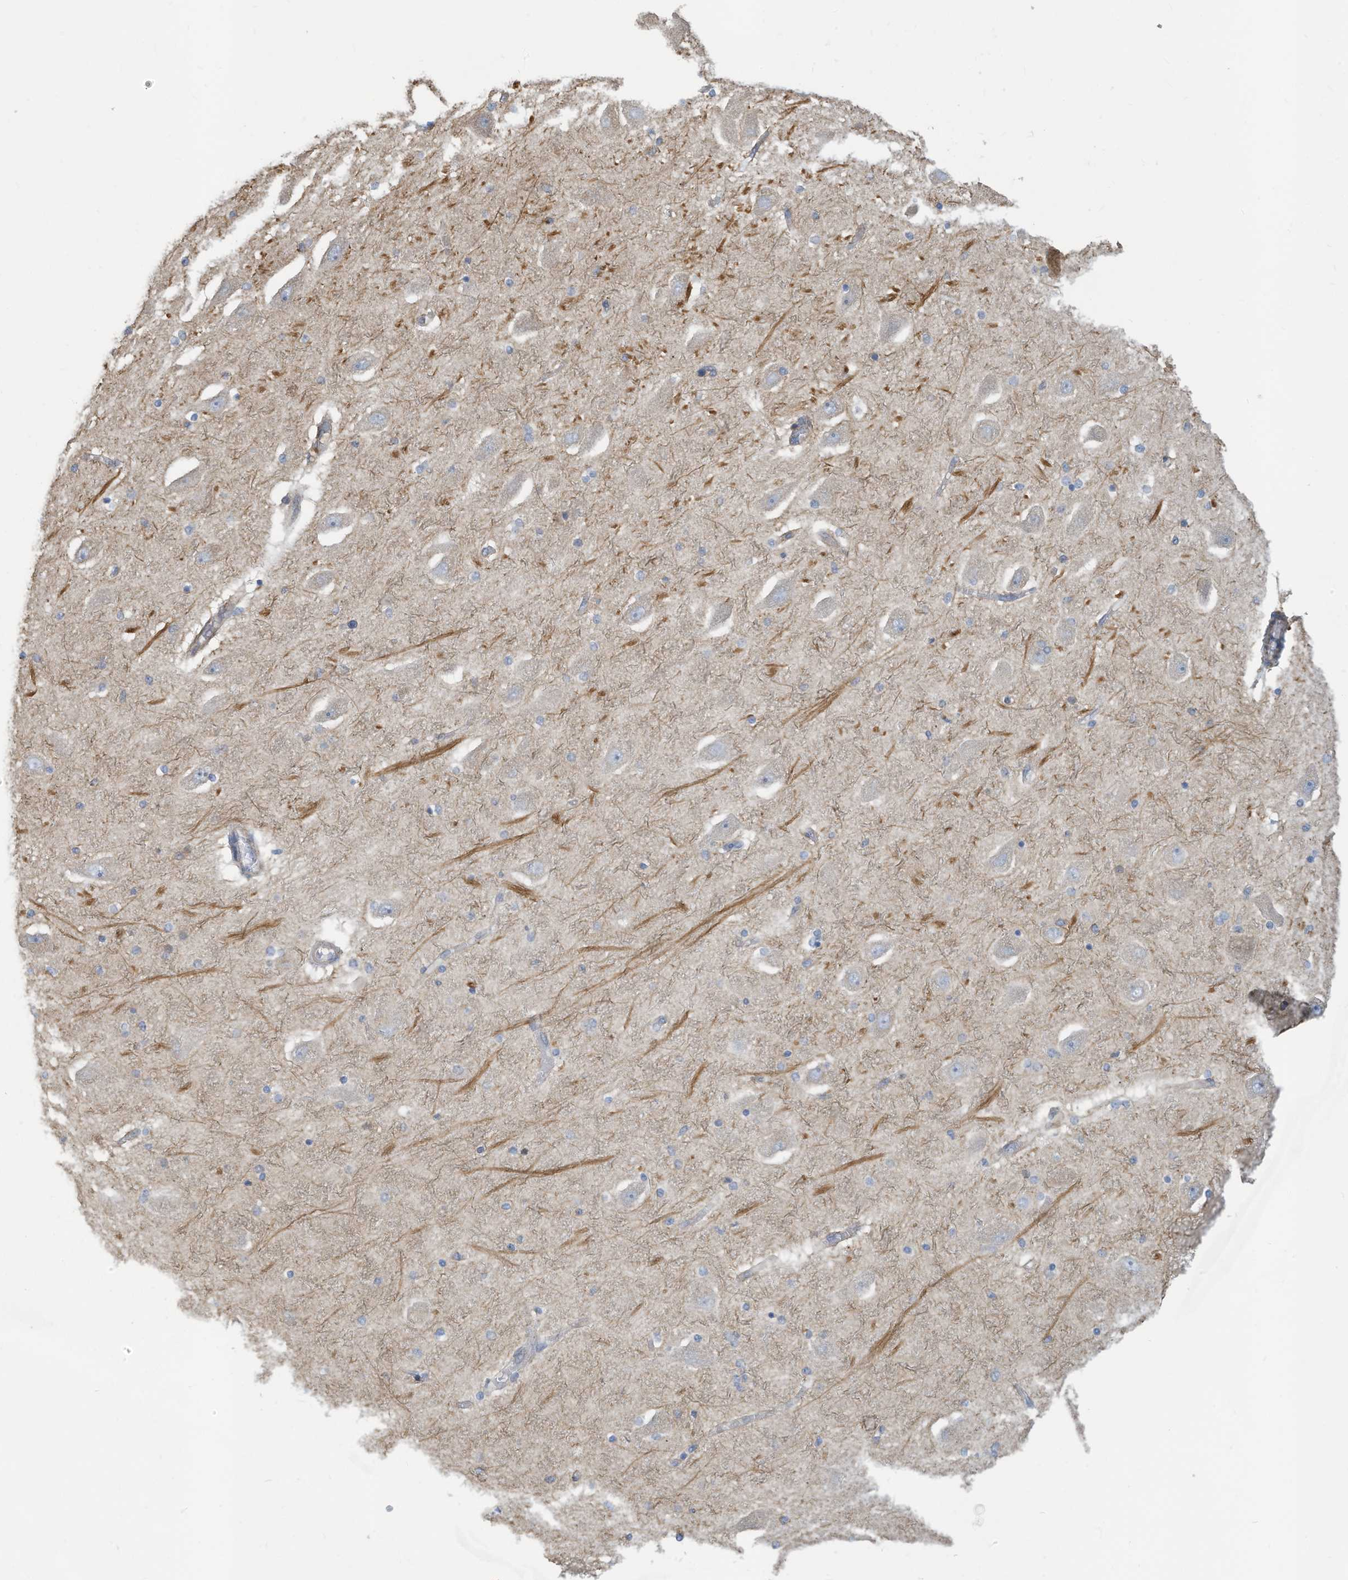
{"staining": {"intensity": "negative", "quantity": "none", "location": "none"}, "tissue": "hippocampus", "cell_type": "Glial cells", "image_type": "normal", "snomed": [{"axis": "morphology", "description": "Normal tissue, NOS"}, {"axis": "topography", "description": "Hippocampus"}], "caption": "Immunohistochemical staining of unremarkable hippocampus reveals no significant expression in glial cells.", "gene": "GTPBP2", "patient": {"sex": "female", "age": 54}}